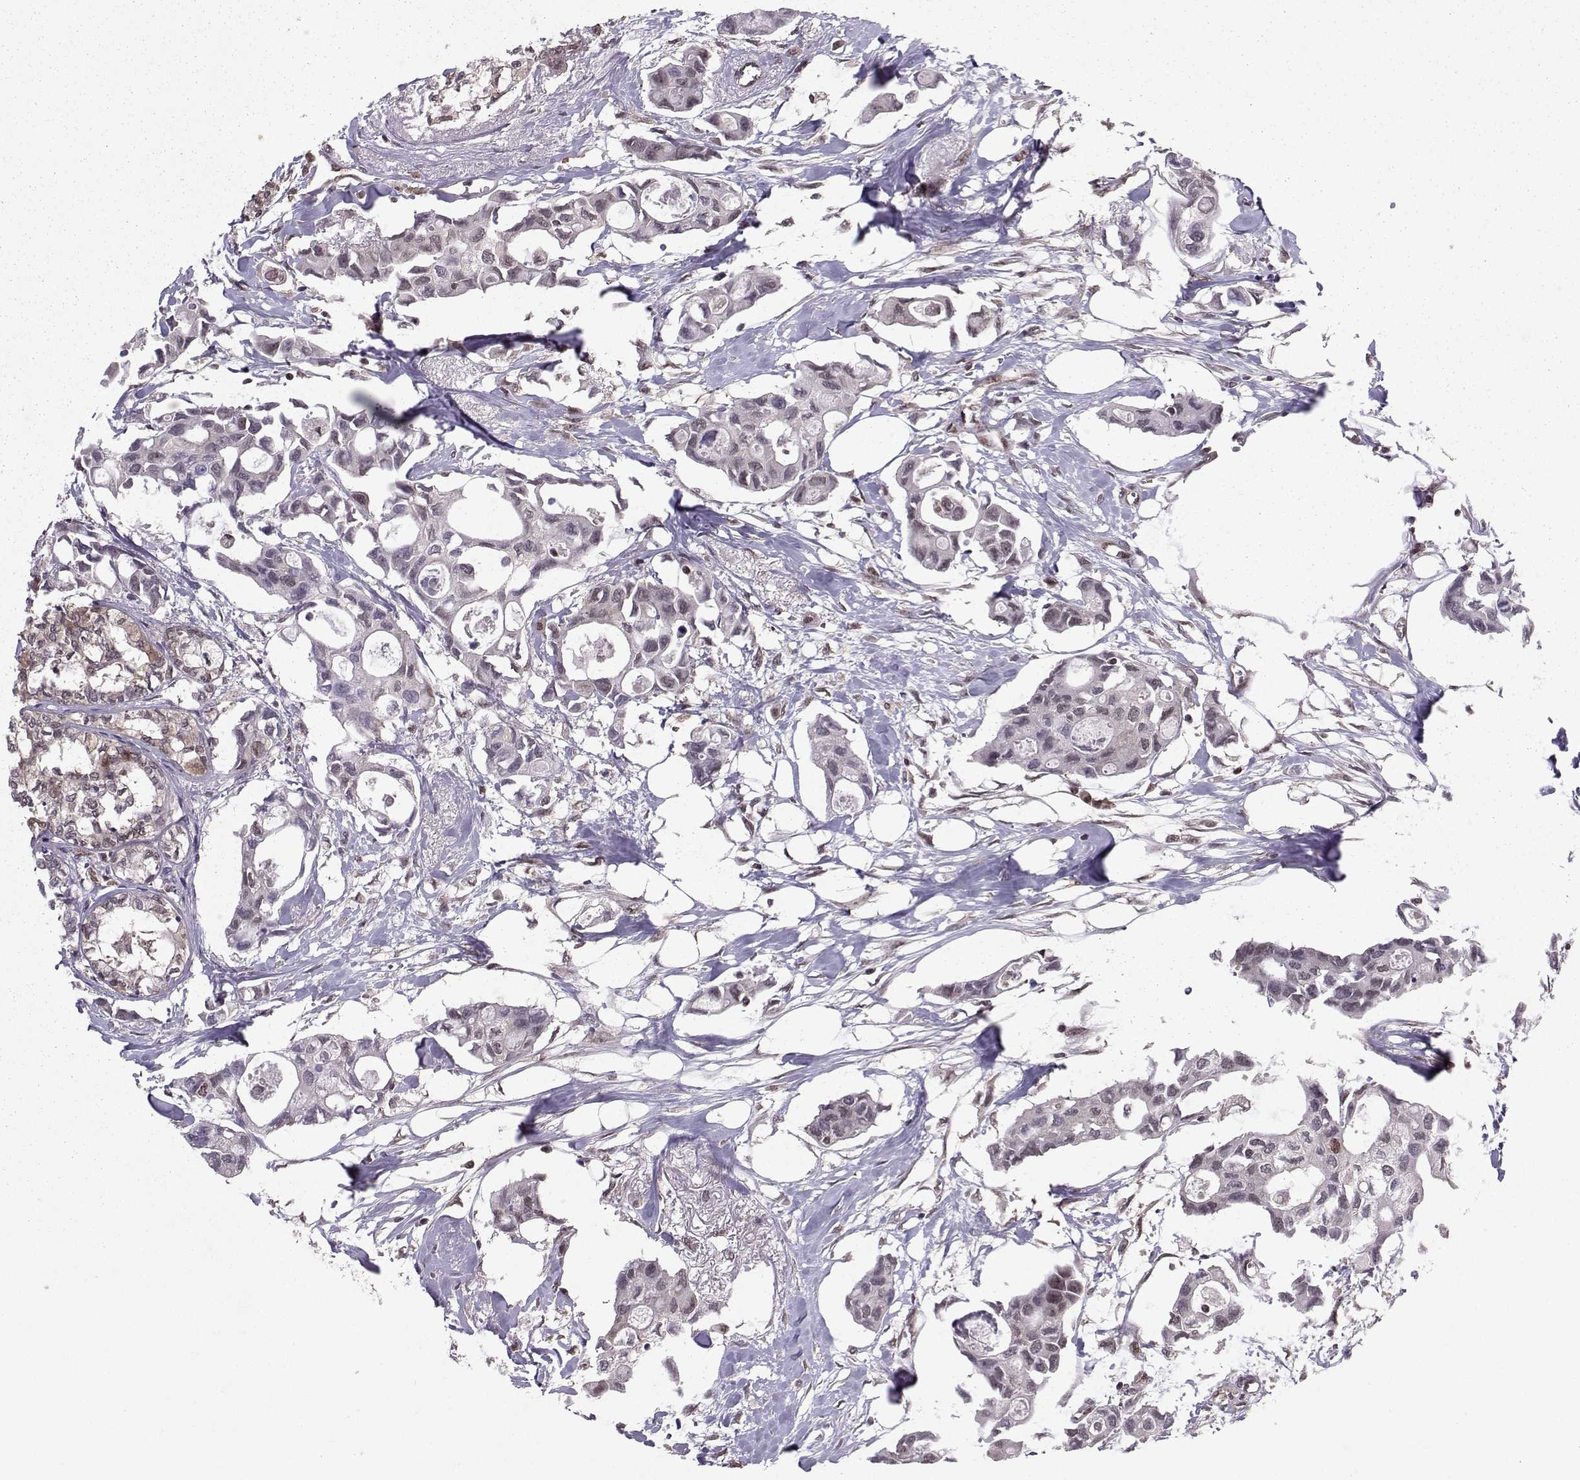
{"staining": {"intensity": "negative", "quantity": "none", "location": "none"}, "tissue": "breast cancer", "cell_type": "Tumor cells", "image_type": "cancer", "snomed": [{"axis": "morphology", "description": "Duct carcinoma"}, {"axis": "topography", "description": "Breast"}], "caption": "Tumor cells show no significant protein staining in breast cancer (infiltrating ductal carcinoma).", "gene": "PPP2R2A", "patient": {"sex": "female", "age": 83}}